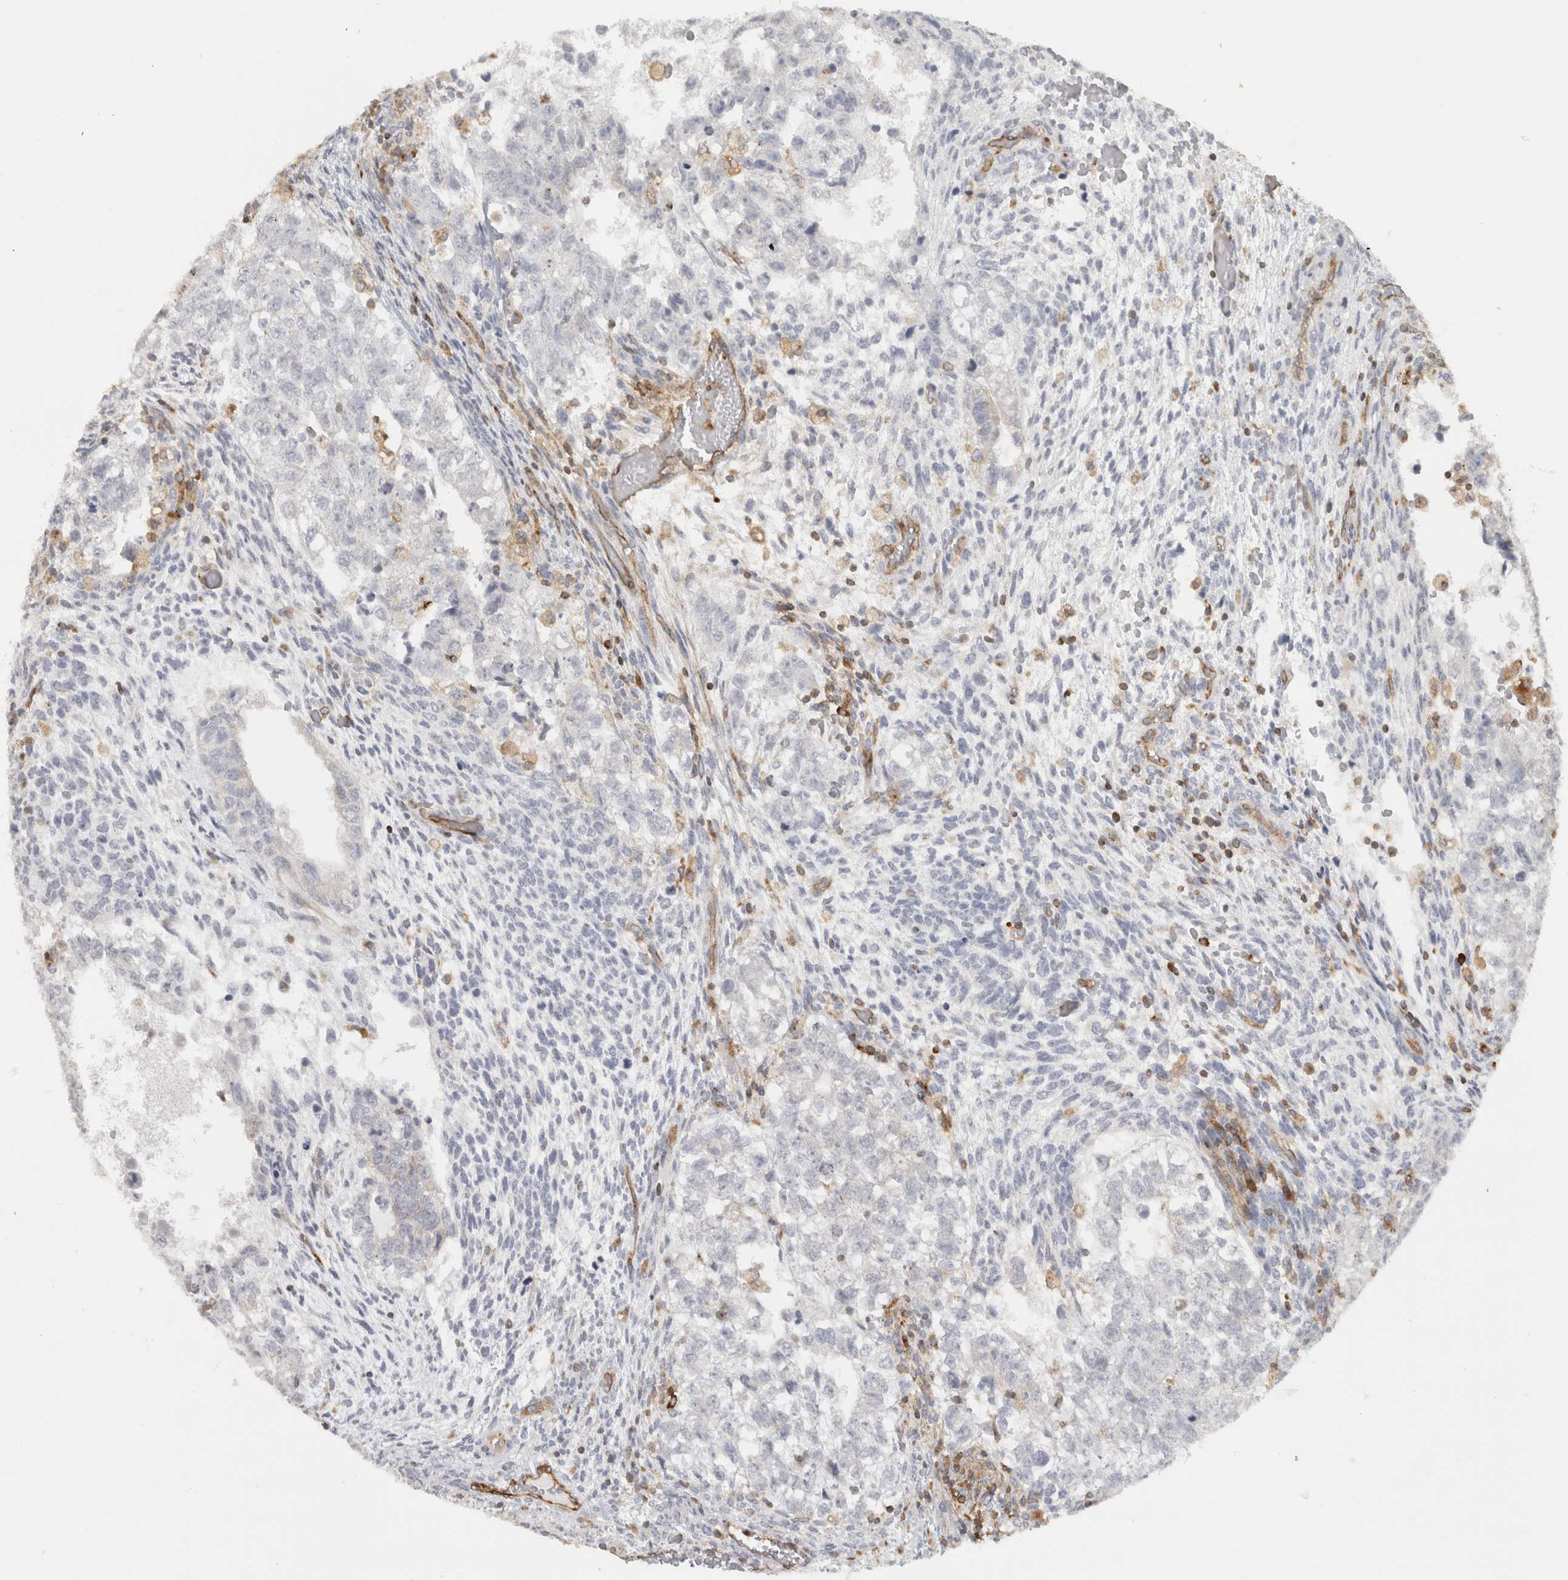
{"staining": {"intensity": "negative", "quantity": "none", "location": "none"}, "tissue": "testis cancer", "cell_type": "Tumor cells", "image_type": "cancer", "snomed": [{"axis": "morphology", "description": "Carcinoma, Embryonal, NOS"}, {"axis": "topography", "description": "Testis"}], "caption": "IHC of human embryonal carcinoma (testis) shows no staining in tumor cells.", "gene": "HLA-E", "patient": {"sex": "male", "age": 36}}